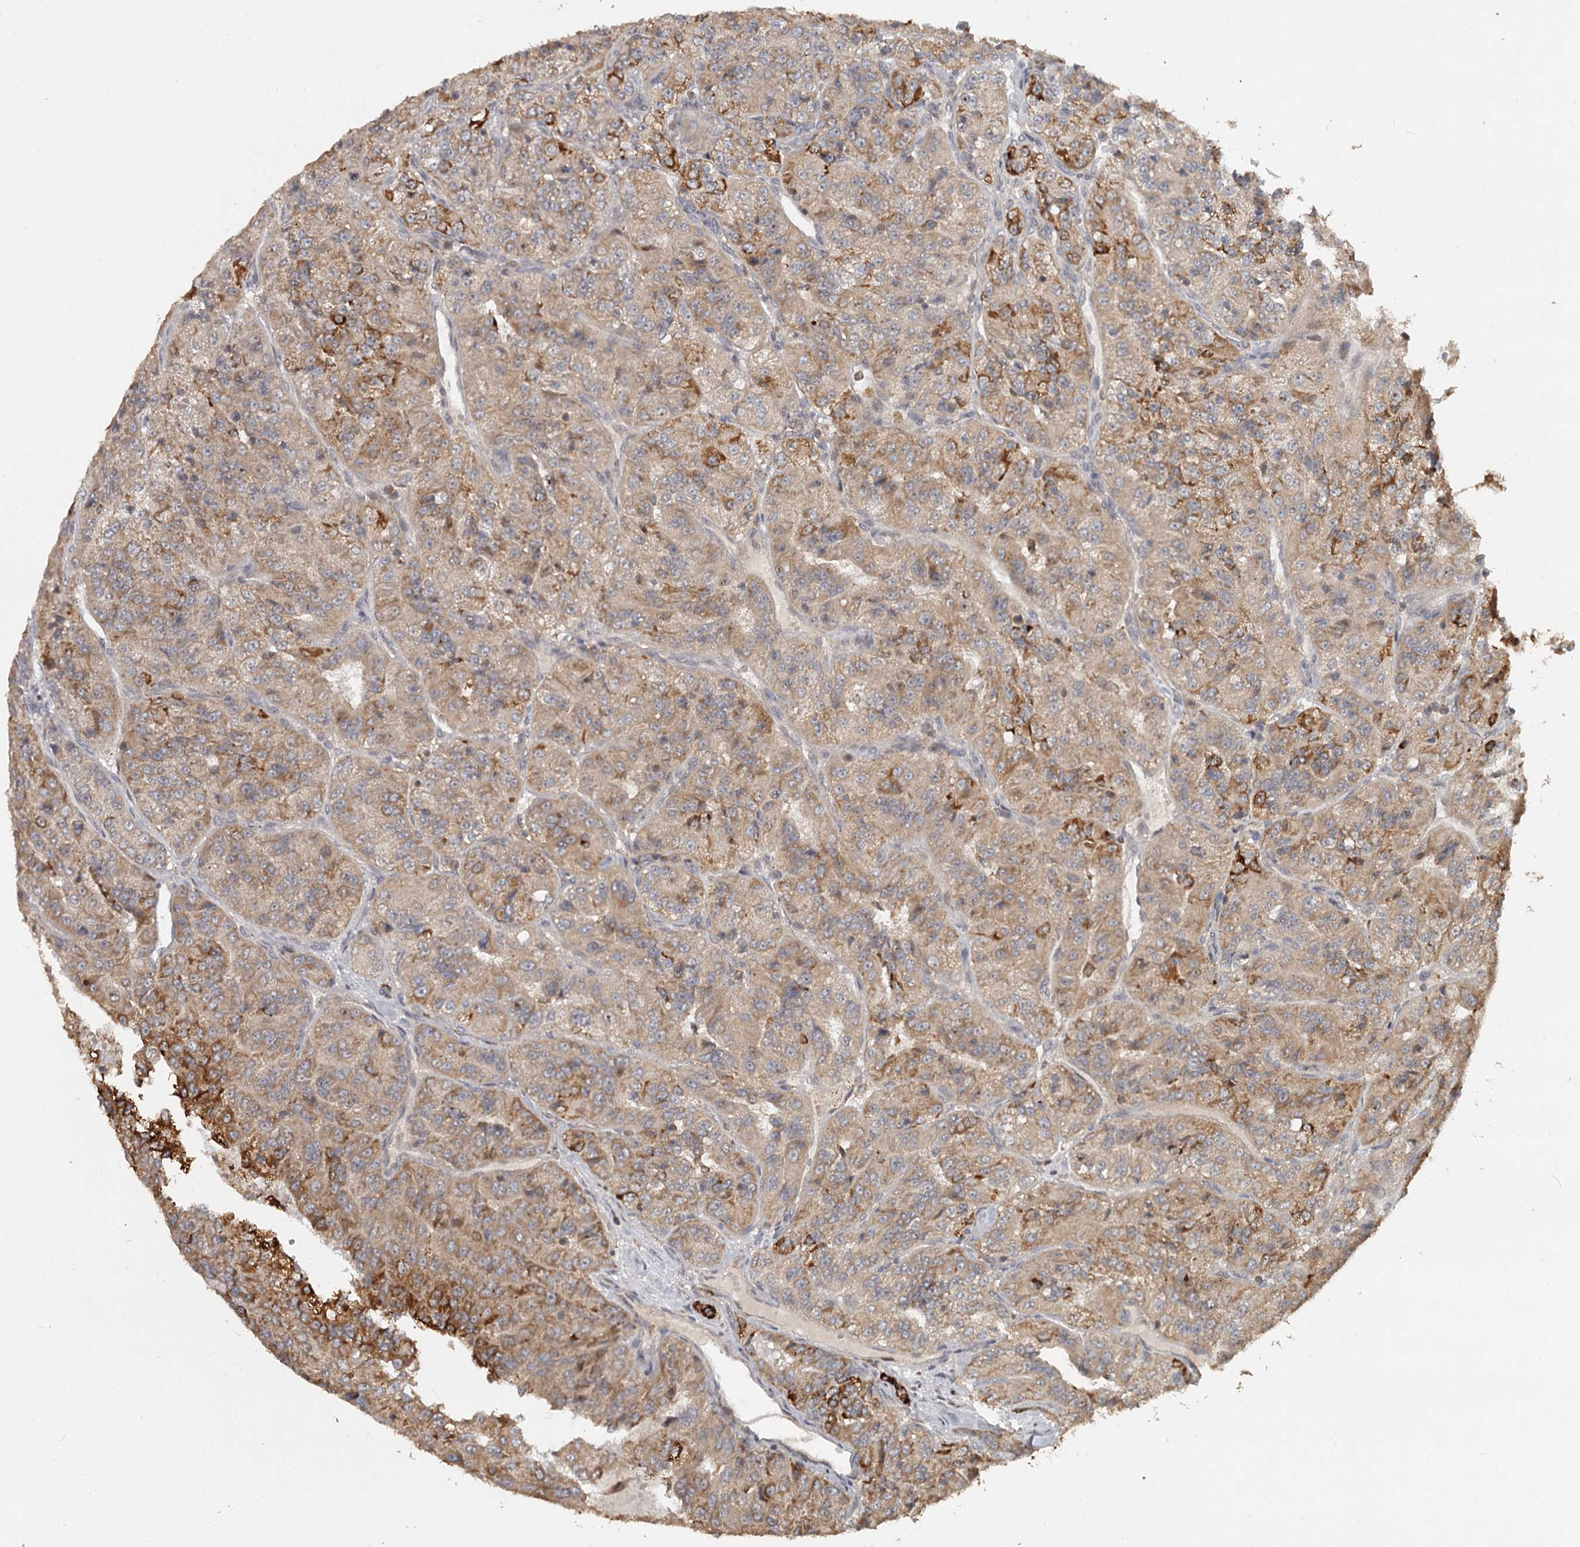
{"staining": {"intensity": "moderate", "quantity": ">75%", "location": "cytoplasmic/membranous"}, "tissue": "renal cancer", "cell_type": "Tumor cells", "image_type": "cancer", "snomed": [{"axis": "morphology", "description": "Adenocarcinoma, NOS"}, {"axis": "topography", "description": "Kidney"}], "caption": "Immunohistochemistry (IHC) (DAB) staining of adenocarcinoma (renal) reveals moderate cytoplasmic/membranous protein positivity in approximately >75% of tumor cells. Using DAB (3,3'-diaminobenzidine) (brown) and hematoxylin (blue) stains, captured at high magnification using brightfield microscopy.", "gene": "FAXC", "patient": {"sex": "female", "age": 63}}